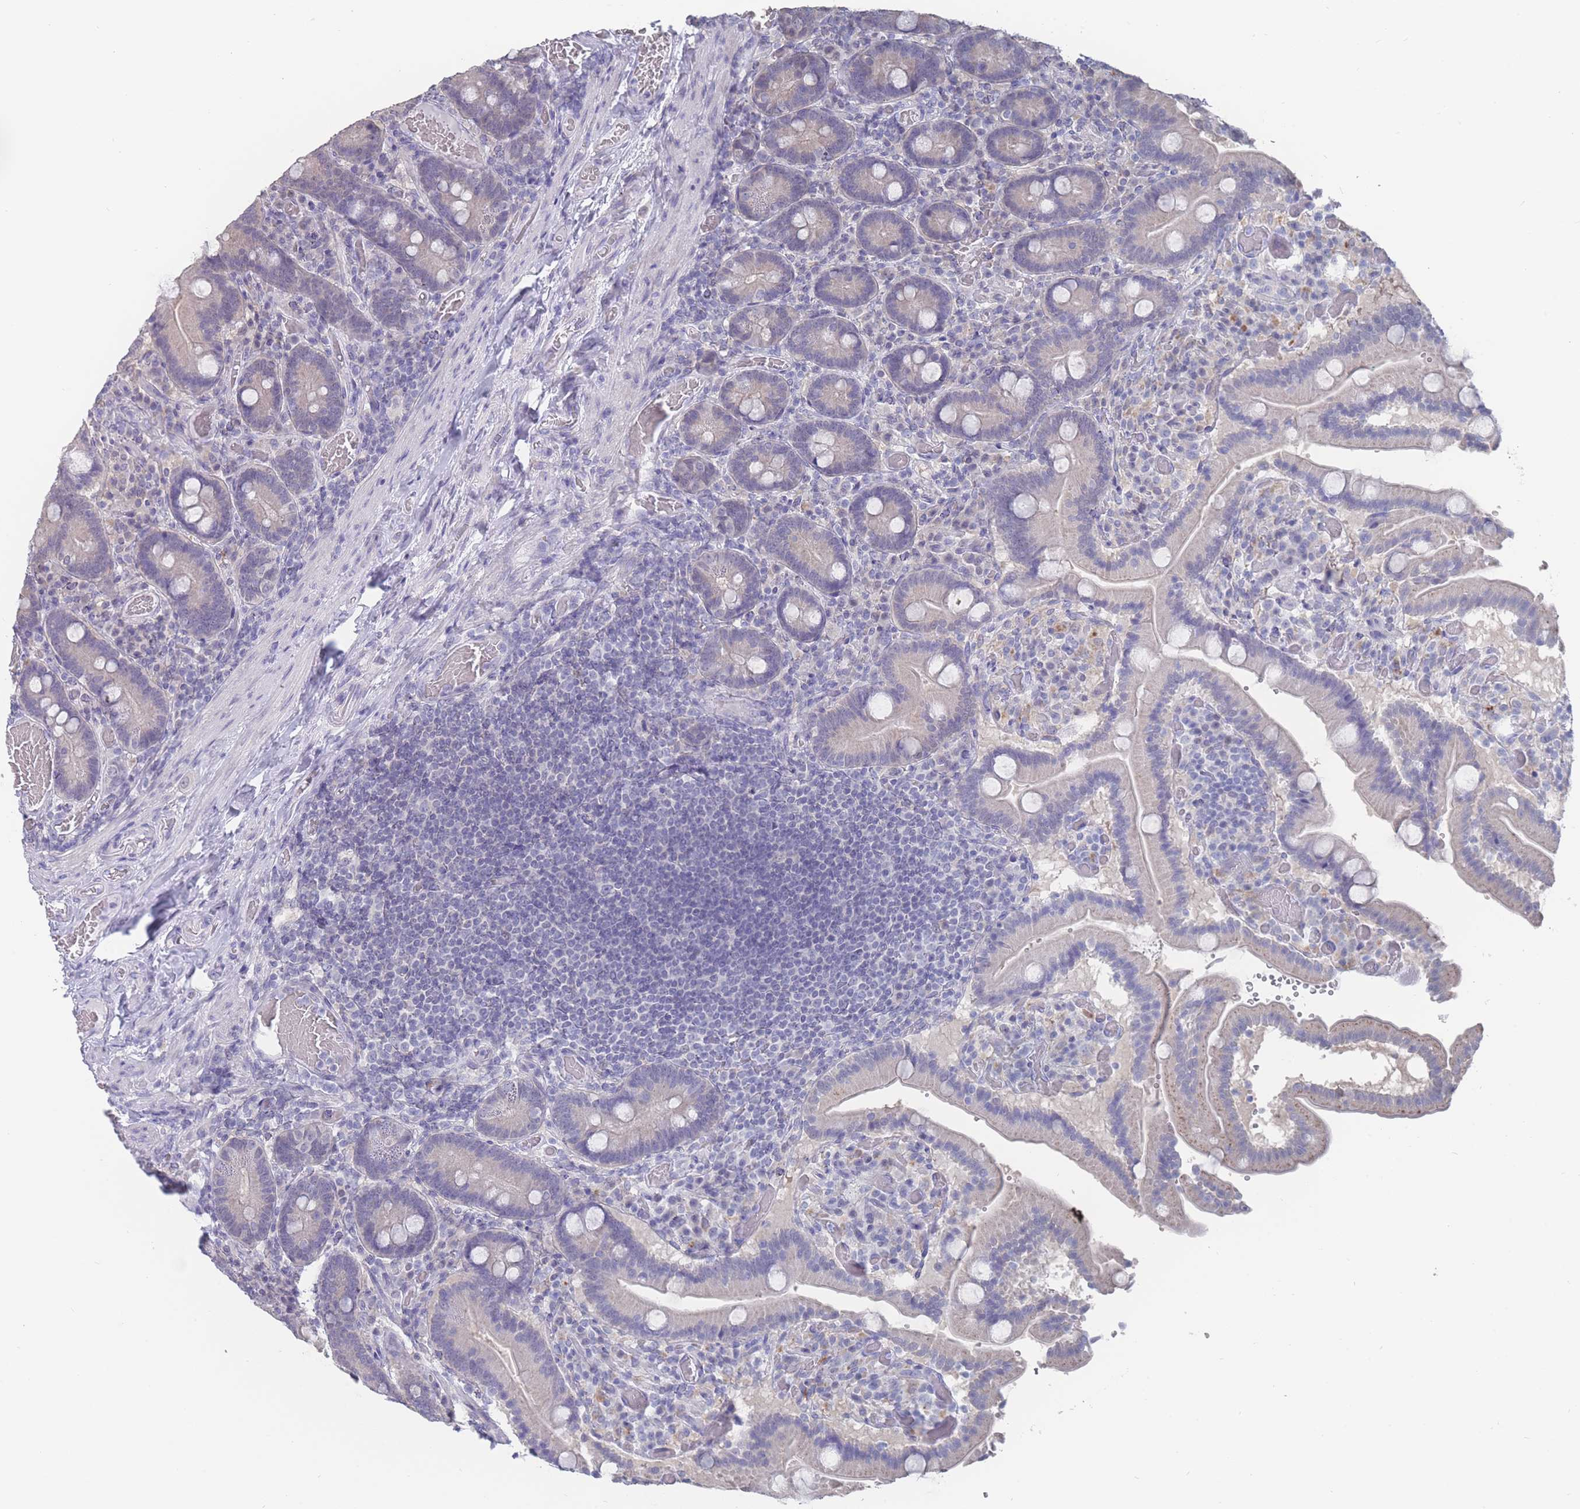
{"staining": {"intensity": "negative", "quantity": "none", "location": "none"}, "tissue": "duodenum", "cell_type": "Glandular cells", "image_type": "normal", "snomed": [{"axis": "morphology", "description": "Normal tissue, NOS"}, {"axis": "topography", "description": "Duodenum"}], "caption": "Glandular cells show no significant staining in unremarkable duodenum. (Stains: DAB IHC with hematoxylin counter stain, Microscopy: brightfield microscopy at high magnification).", "gene": "CYP51A1", "patient": {"sex": "female", "age": 62}}